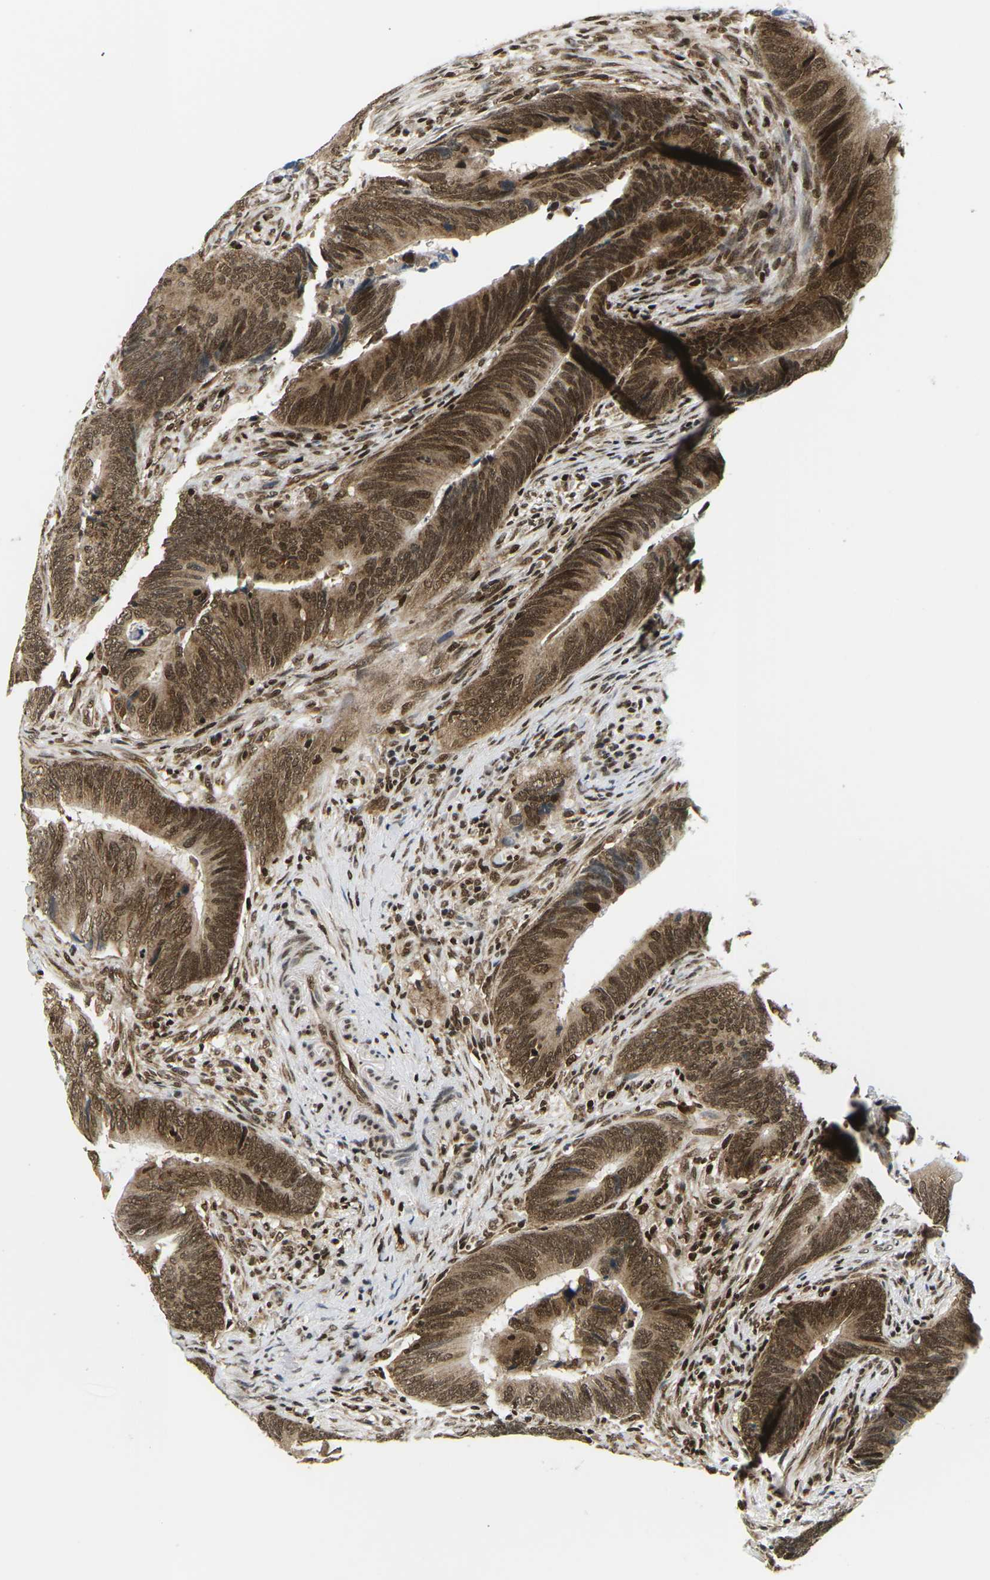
{"staining": {"intensity": "strong", "quantity": ">75%", "location": "cytoplasmic/membranous,nuclear"}, "tissue": "colorectal cancer", "cell_type": "Tumor cells", "image_type": "cancer", "snomed": [{"axis": "morphology", "description": "Normal tissue, NOS"}, {"axis": "morphology", "description": "Adenocarcinoma, NOS"}, {"axis": "topography", "description": "Colon"}], "caption": "Tumor cells reveal high levels of strong cytoplasmic/membranous and nuclear expression in approximately >75% of cells in colorectal cancer.", "gene": "CELF1", "patient": {"sex": "male", "age": 56}}